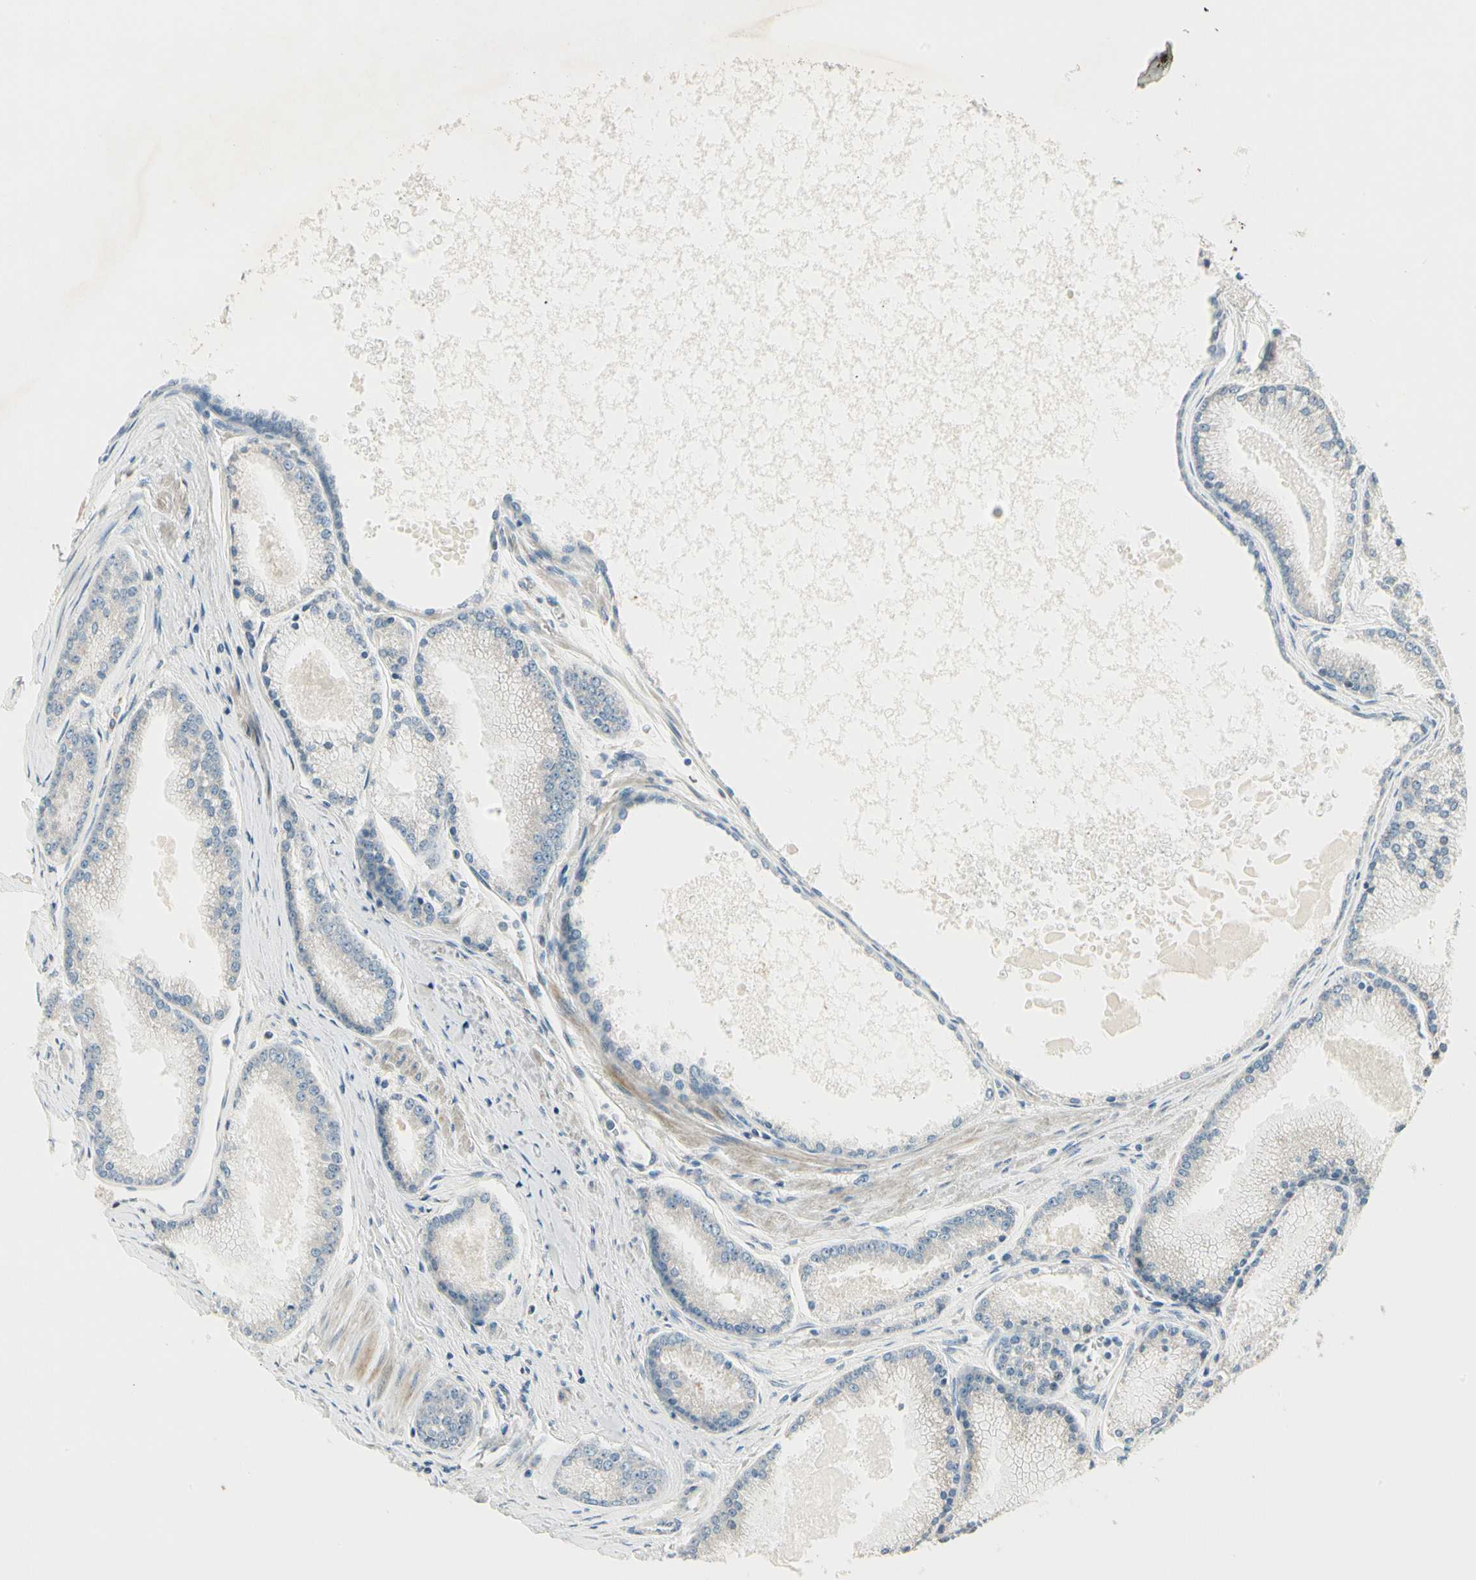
{"staining": {"intensity": "negative", "quantity": "none", "location": "none"}, "tissue": "prostate cancer", "cell_type": "Tumor cells", "image_type": "cancer", "snomed": [{"axis": "morphology", "description": "Adenocarcinoma, High grade"}, {"axis": "topography", "description": "Prostate"}], "caption": "High power microscopy image of an IHC image of prostate cancer (high-grade adenocarcinoma), revealing no significant expression in tumor cells.", "gene": "PCDHB15", "patient": {"sex": "male", "age": 61}}